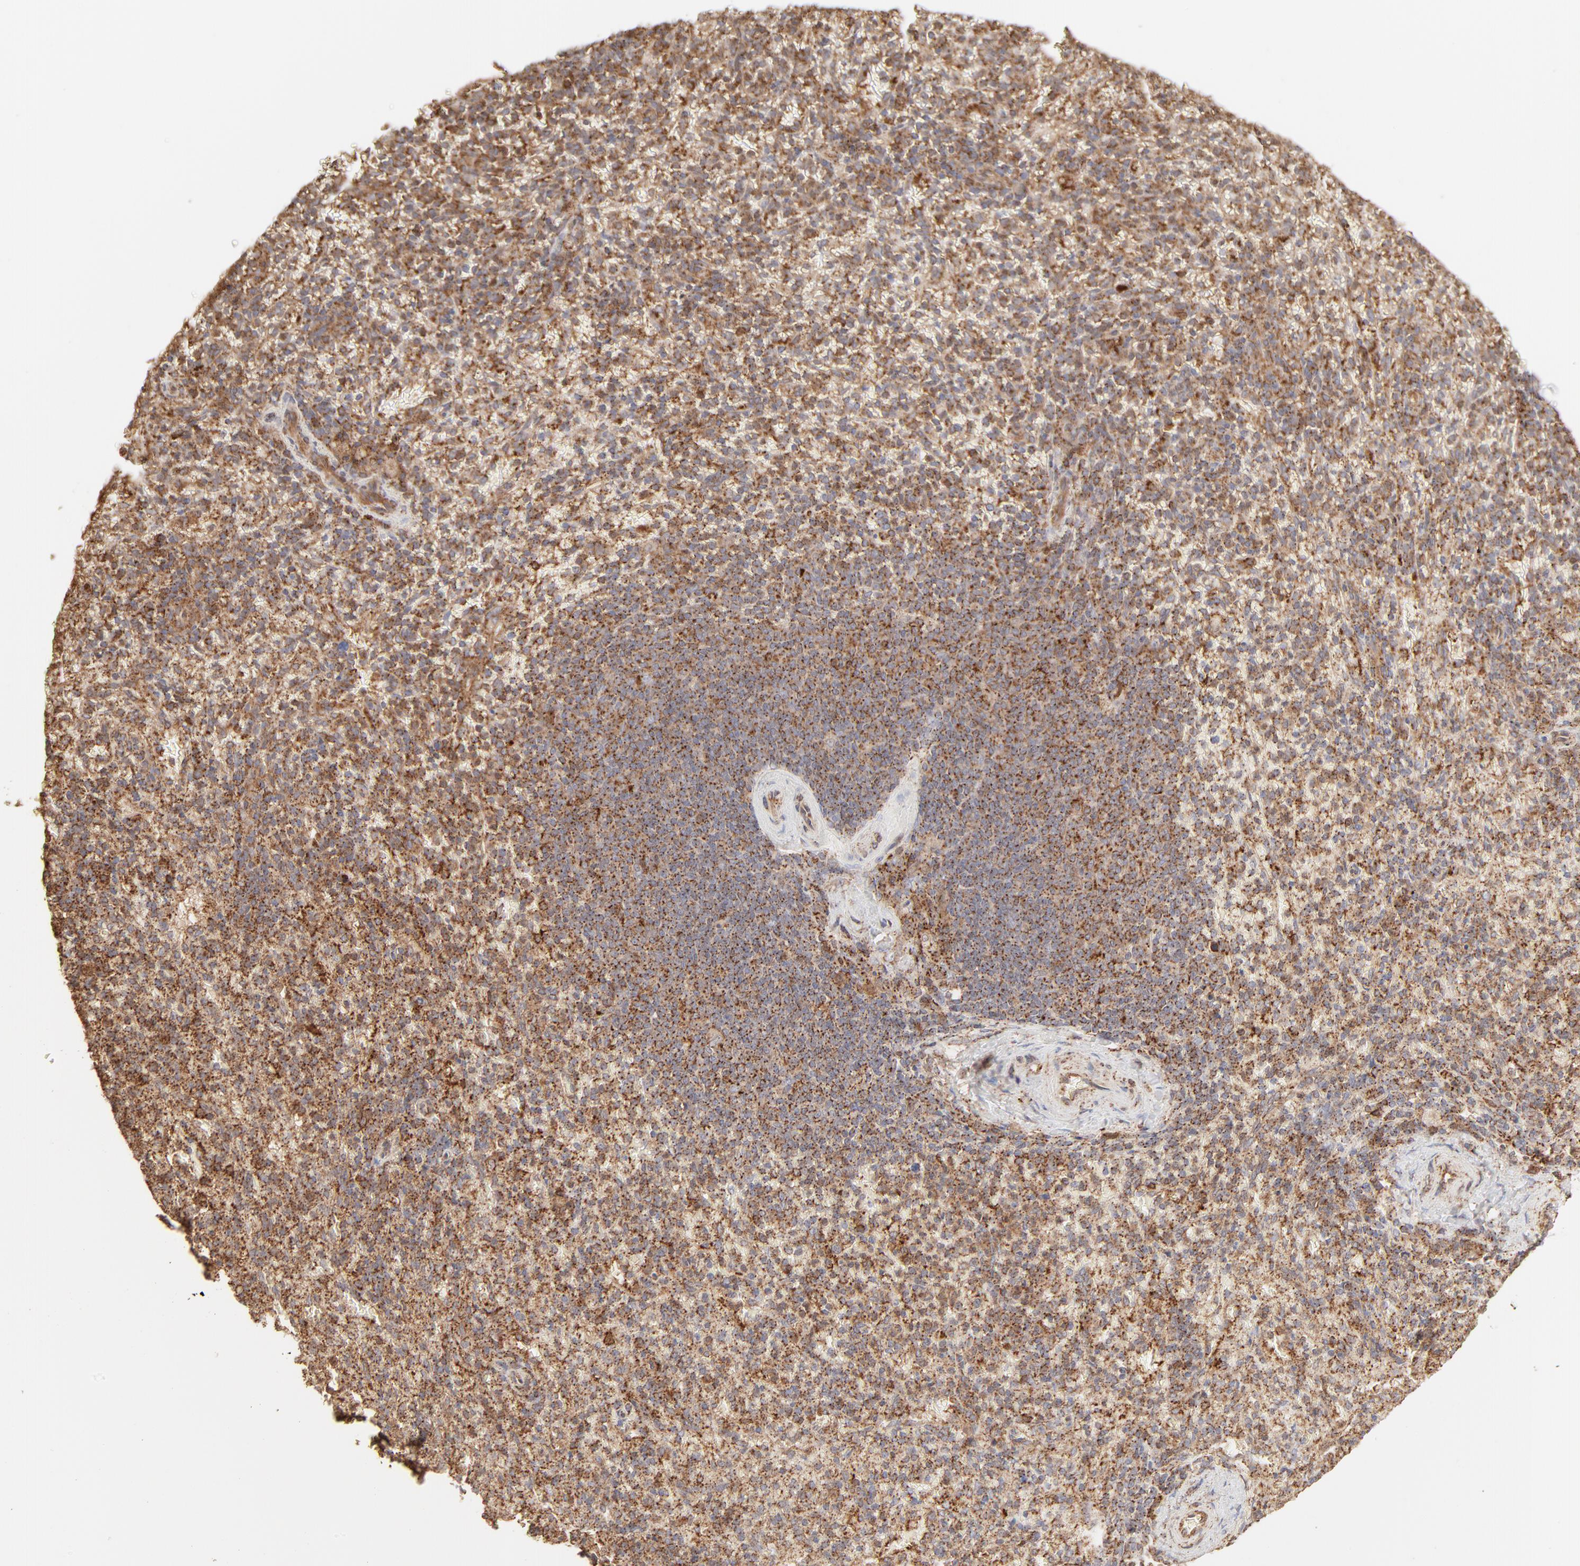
{"staining": {"intensity": "weak", "quantity": ">75%", "location": "cytoplasmic/membranous"}, "tissue": "spleen", "cell_type": "Cells in red pulp", "image_type": "normal", "snomed": [{"axis": "morphology", "description": "Normal tissue, NOS"}, {"axis": "topography", "description": "Spleen"}], "caption": "Immunohistochemistry image of unremarkable spleen: human spleen stained using IHC reveals low levels of weak protein expression localized specifically in the cytoplasmic/membranous of cells in red pulp, appearing as a cytoplasmic/membranous brown color.", "gene": "CDK6", "patient": {"sex": "female", "age": 43}}